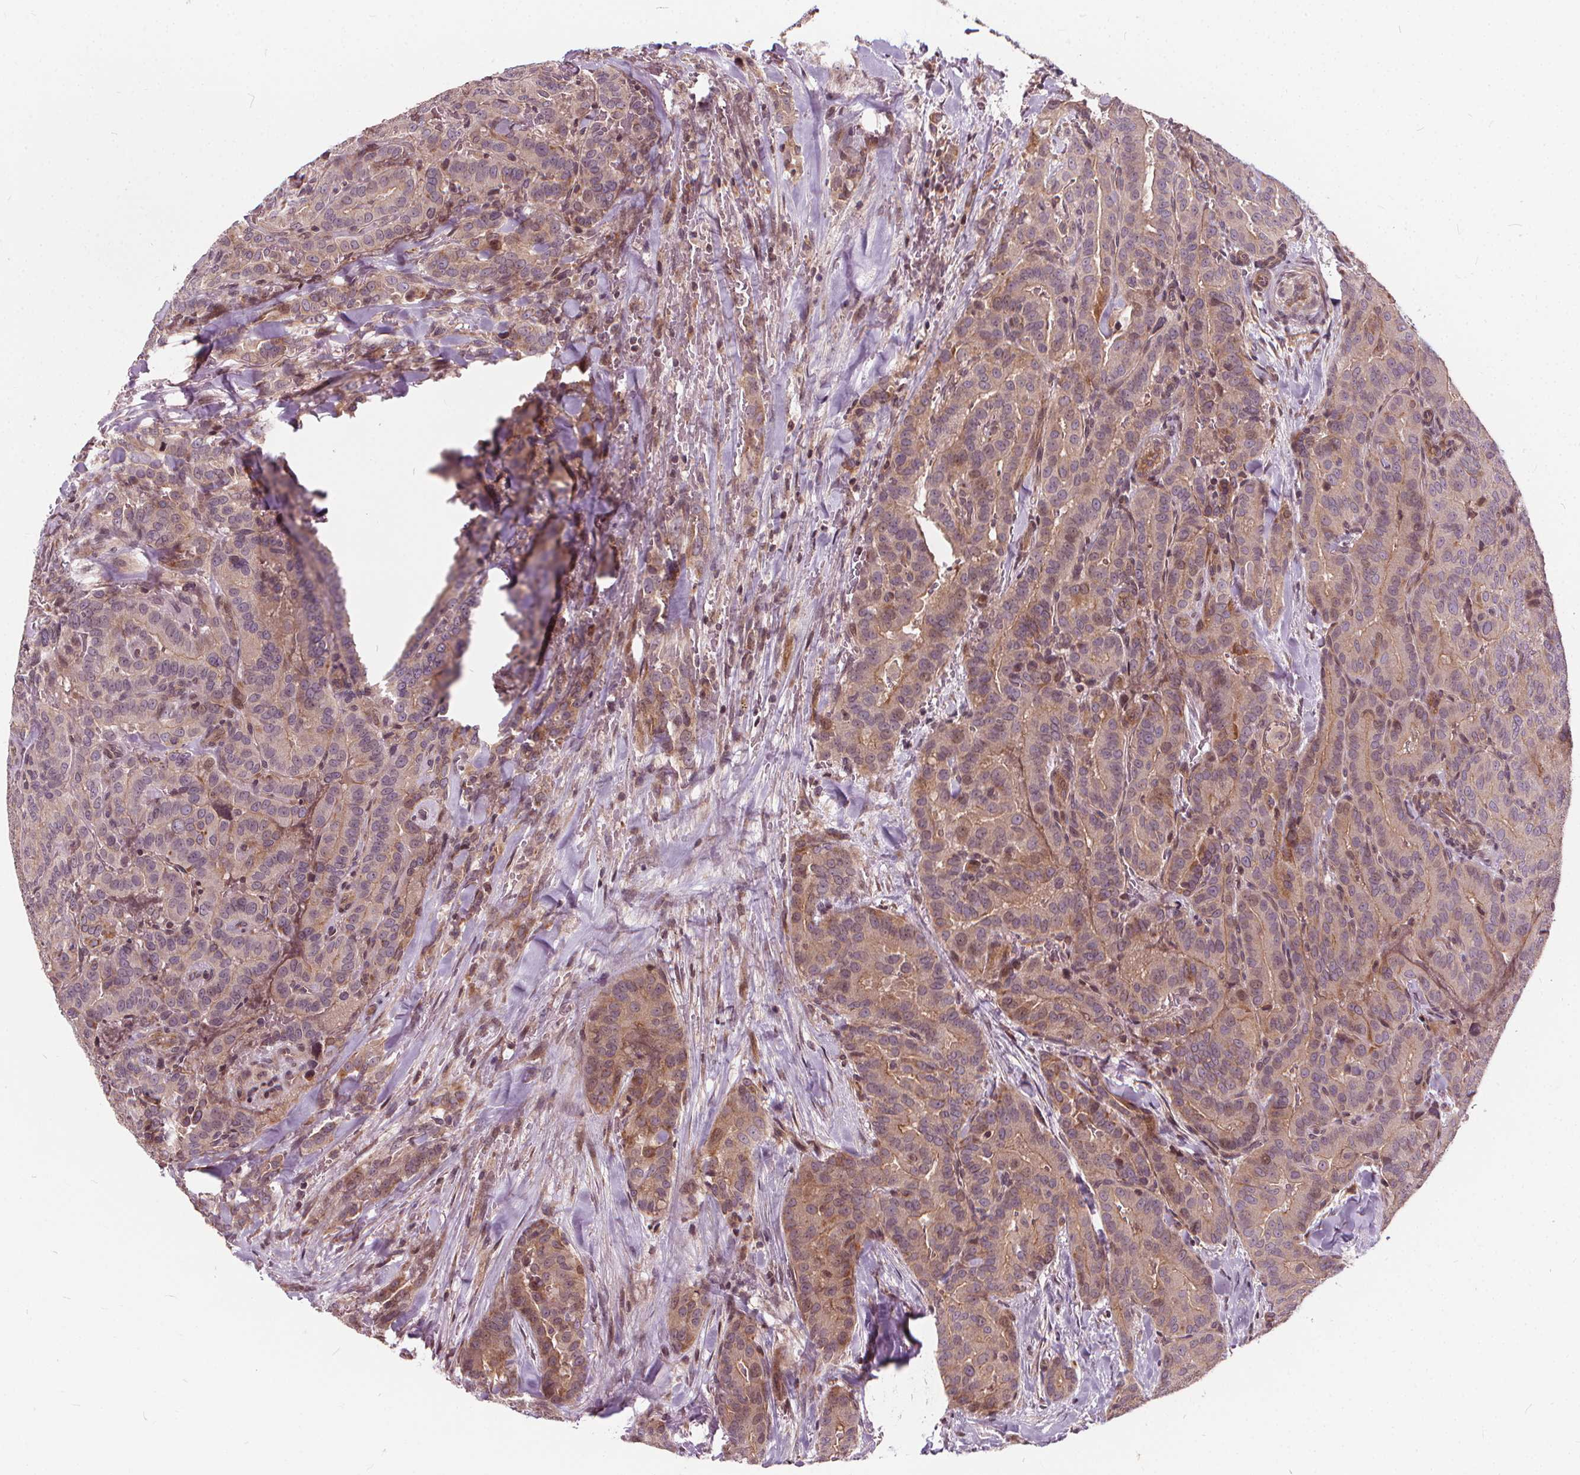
{"staining": {"intensity": "moderate", "quantity": ">75%", "location": "cytoplasmic/membranous"}, "tissue": "thyroid cancer", "cell_type": "Tumor cells", "image_type": "cancer", "snomed": [{"axis": "morphology", "description": "Papillary adenocarcinoma, NOS"}, {"axis": "topography", "description": "Thyroid gland"}], "caption": "Human thyroid cancer stained for a protein (brown) reveals moderate cytoplasmic/membranous positive expression in about >75% of tumor cells.", "gene": "INPP5E", "patient": {"sex": "male", "age": 61}}